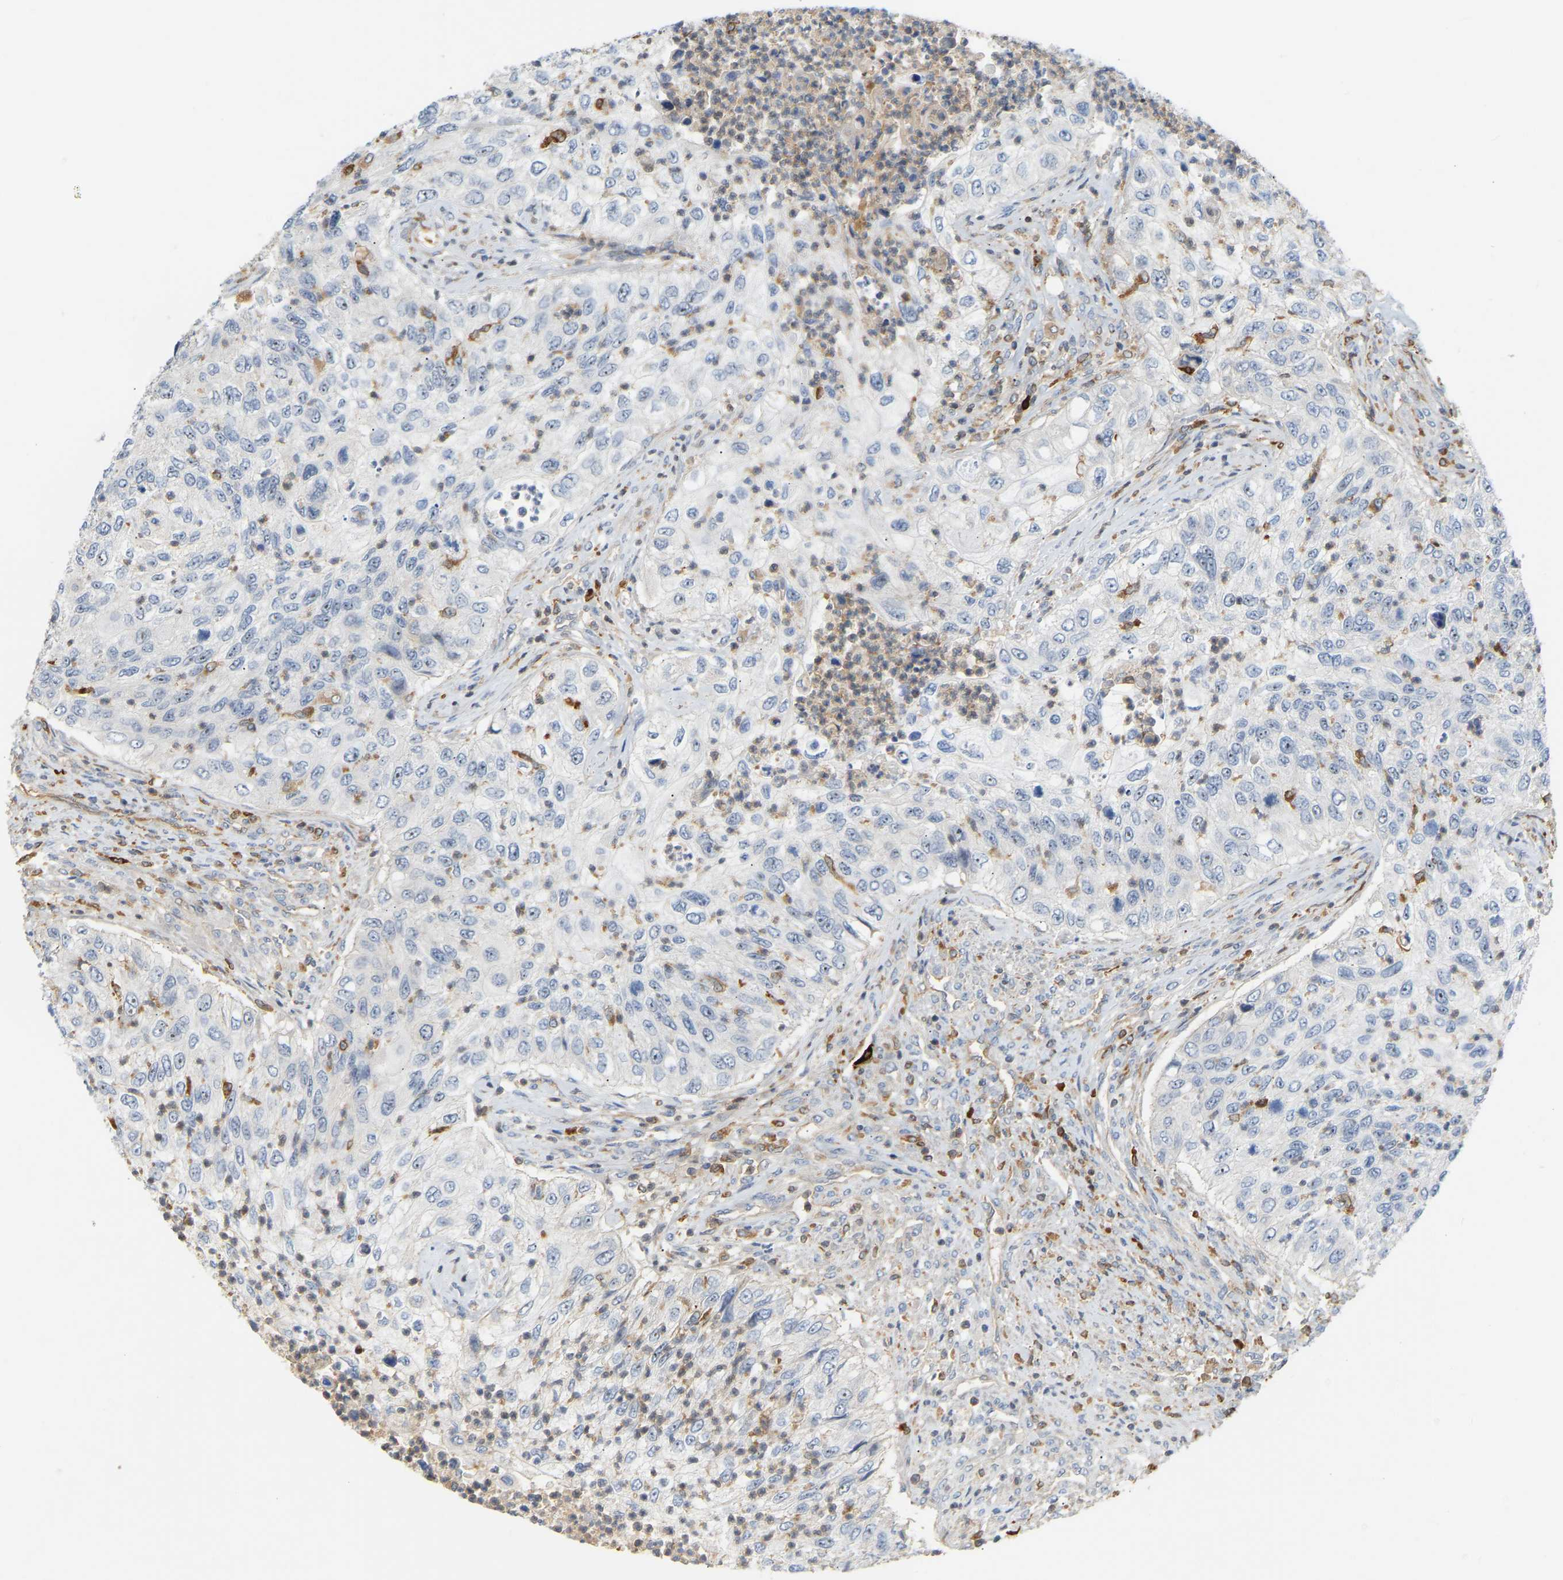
{"staining": {"intensity": "negative", "quantity": "none", "location": "none"}, "tissue": "urothelial cancer", "cell_type": "Tumor cells", "image_type": "cancer", "snomed": [{"axis": "morphology", "description": "Urothelial carcinoma, High grade"}, {"axis": "topography", "description": "Urinary bladder"}], "caption": "This is a image of immunohistochemistry staining of urothelial cancer, which shows no staining in tumor cells.", "gene": "PLCG2", "patient": {"sex": "female", "age": 60}}